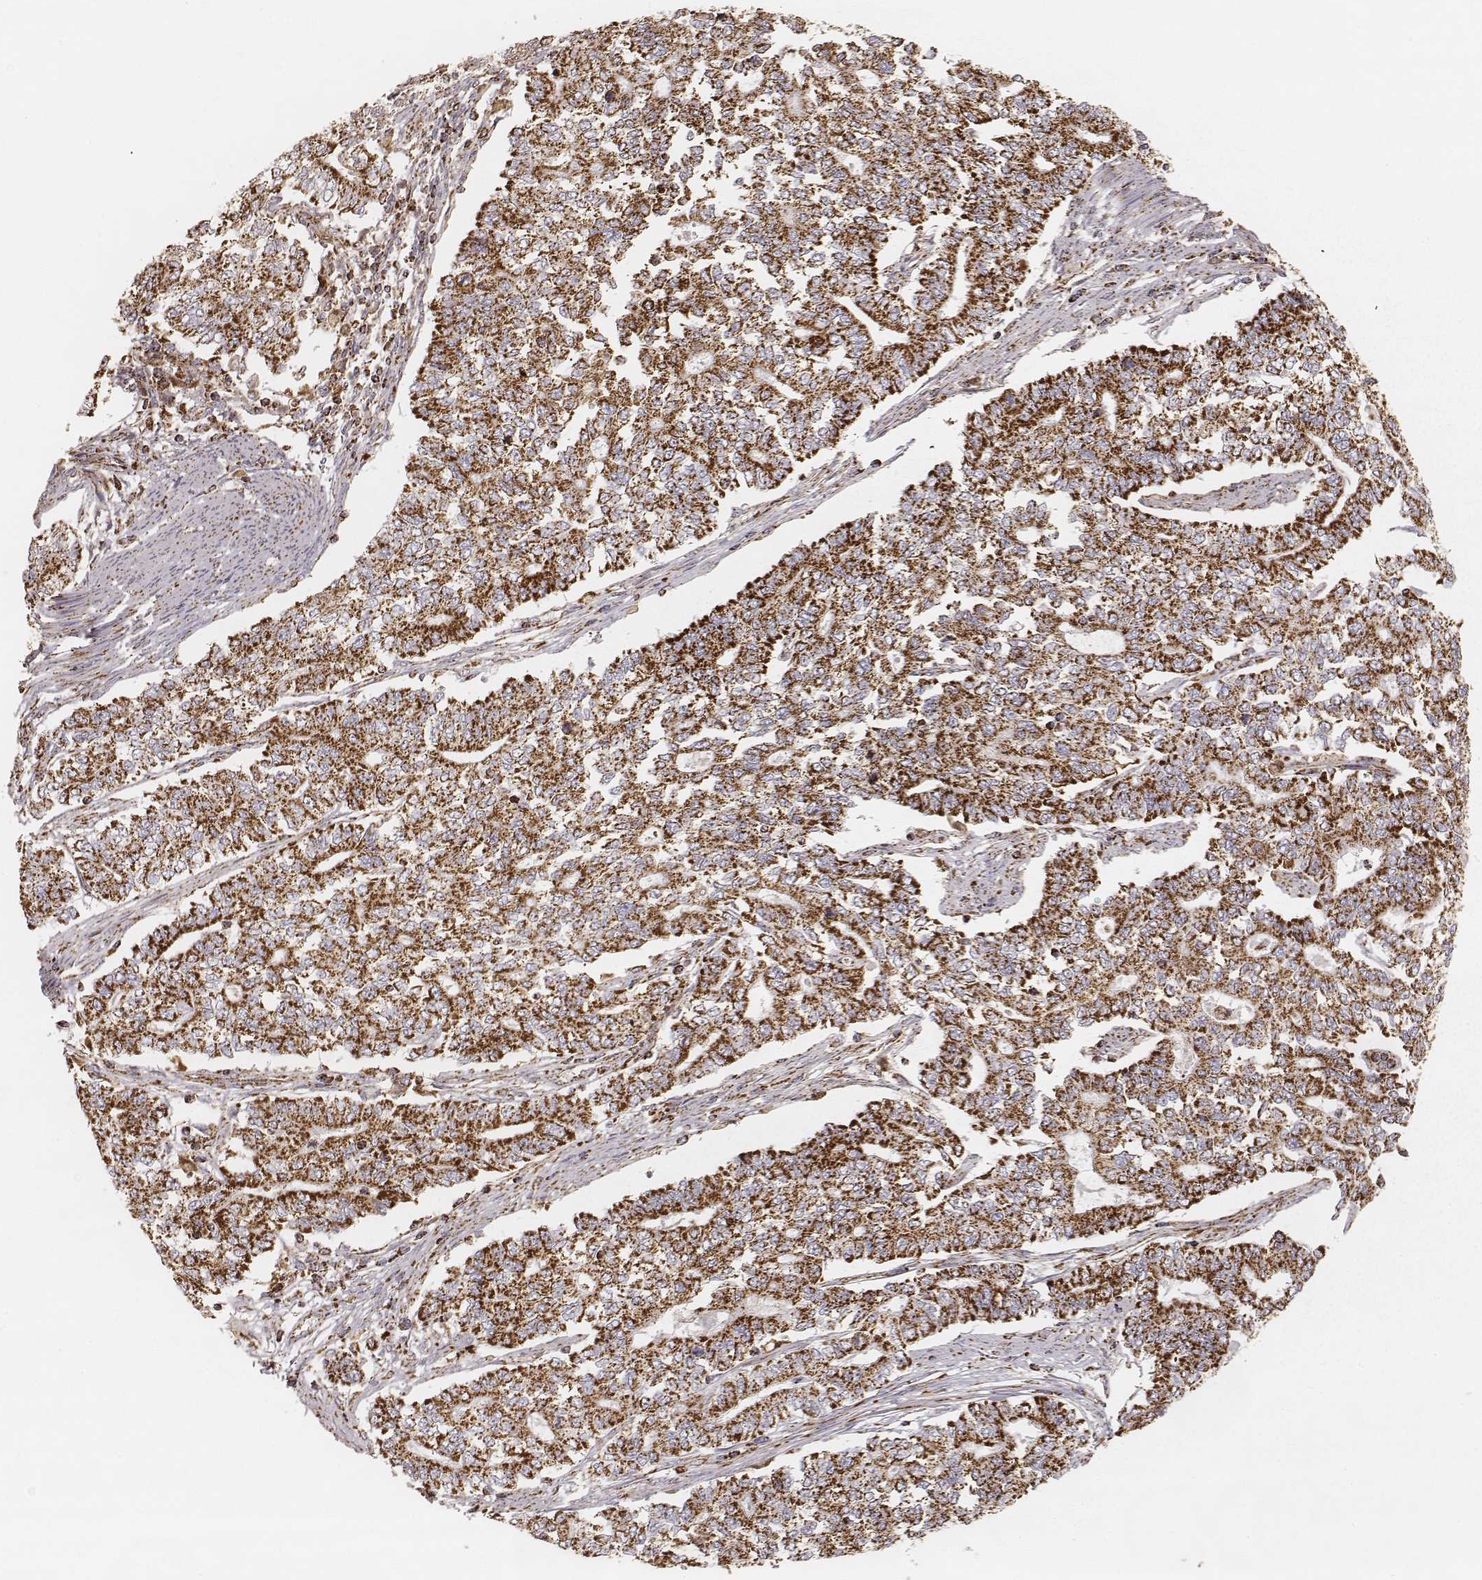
{"staining": {"intensity": "strong", "quantity": ">75%", "location": "cytoplasmic/membranous"}, "tissue": "endometrial cancer", "cell_type": "Tumor cells", "image_type": "cancer", "snomed": [{"axis": "morphology", "description": "Adenocarcinoma, NOS"}, {"axis": "topography", "description": "Uterus"}], "caption": "A brown stain shows strong cytoplasmic/membranous expression of a protein in human adenocarcinoma (endometrial) tumor cells. Using DAB (brown) and hematoxylin (blue) stains, captured at high magnification using brightfield microscopy.", "gene": "CS", "patient": {"sex": "female", "age": 59}}